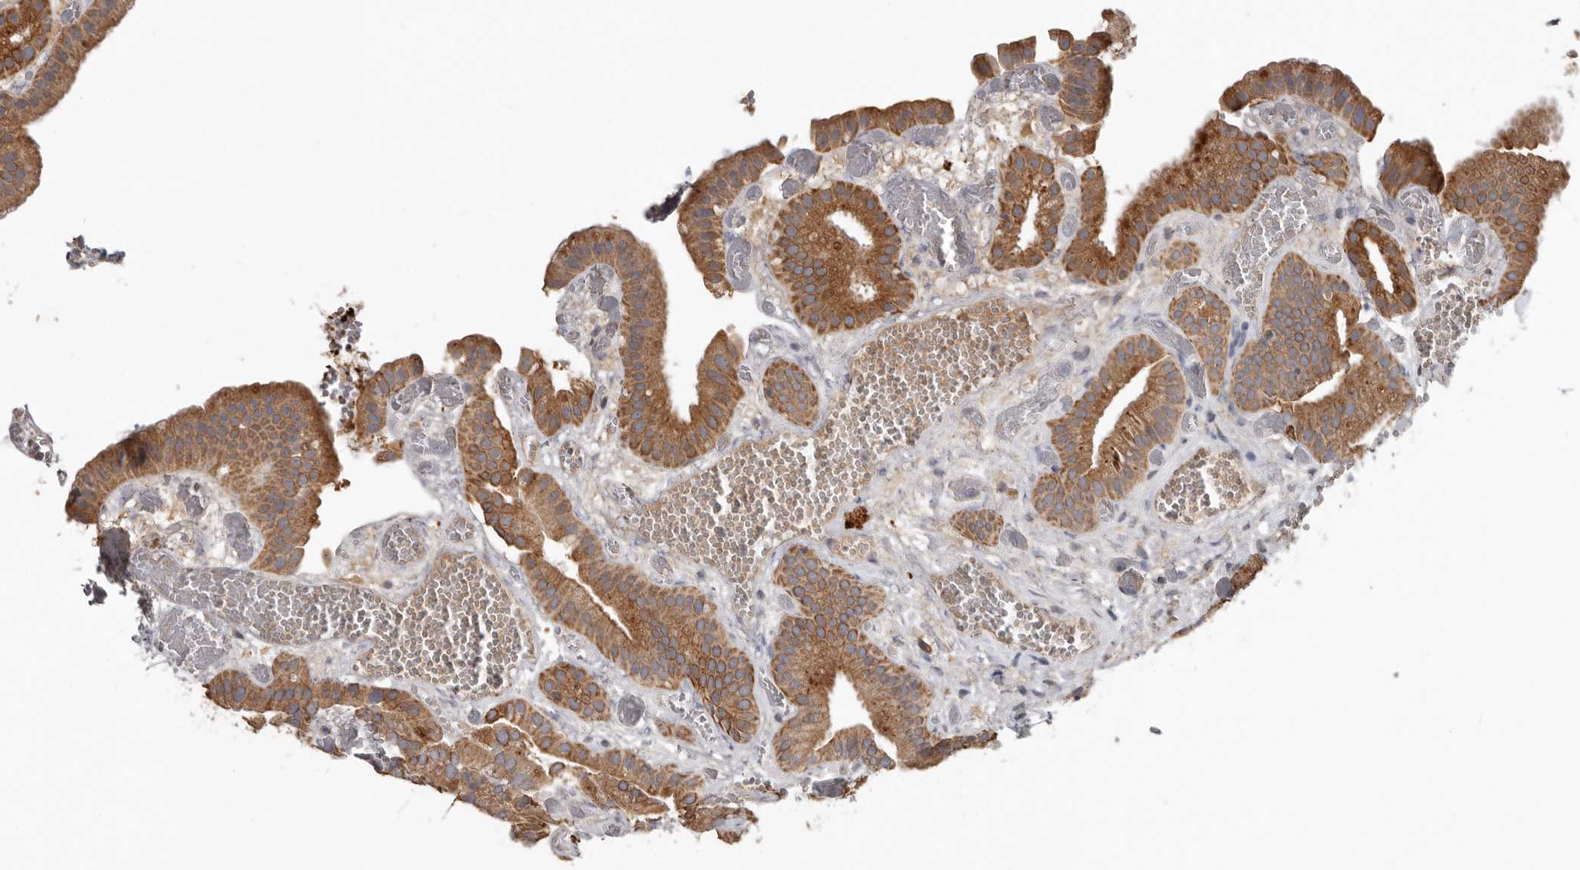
{"staining": {"intensity": "moderate", "quantity": ">75%", "location": "cytoplasmic/membranous"}, "tissue": "gallbladder", "cell_type": "Glandular cells", "image_type": "normal", "snomed": [{"axis": "morphology", "description": "Normal tissue, NOS"}, {"axis": "topography", "description": "Gallbladder"}], "caption": "Immunohistochemical staining of unremarkable human gallbladder exhibits moderate cytoplasmic/membranous protein staining in about >75% of glandular cells.", "gene": "NMUR1", "patient": {"sex": "female", "age": 64}}